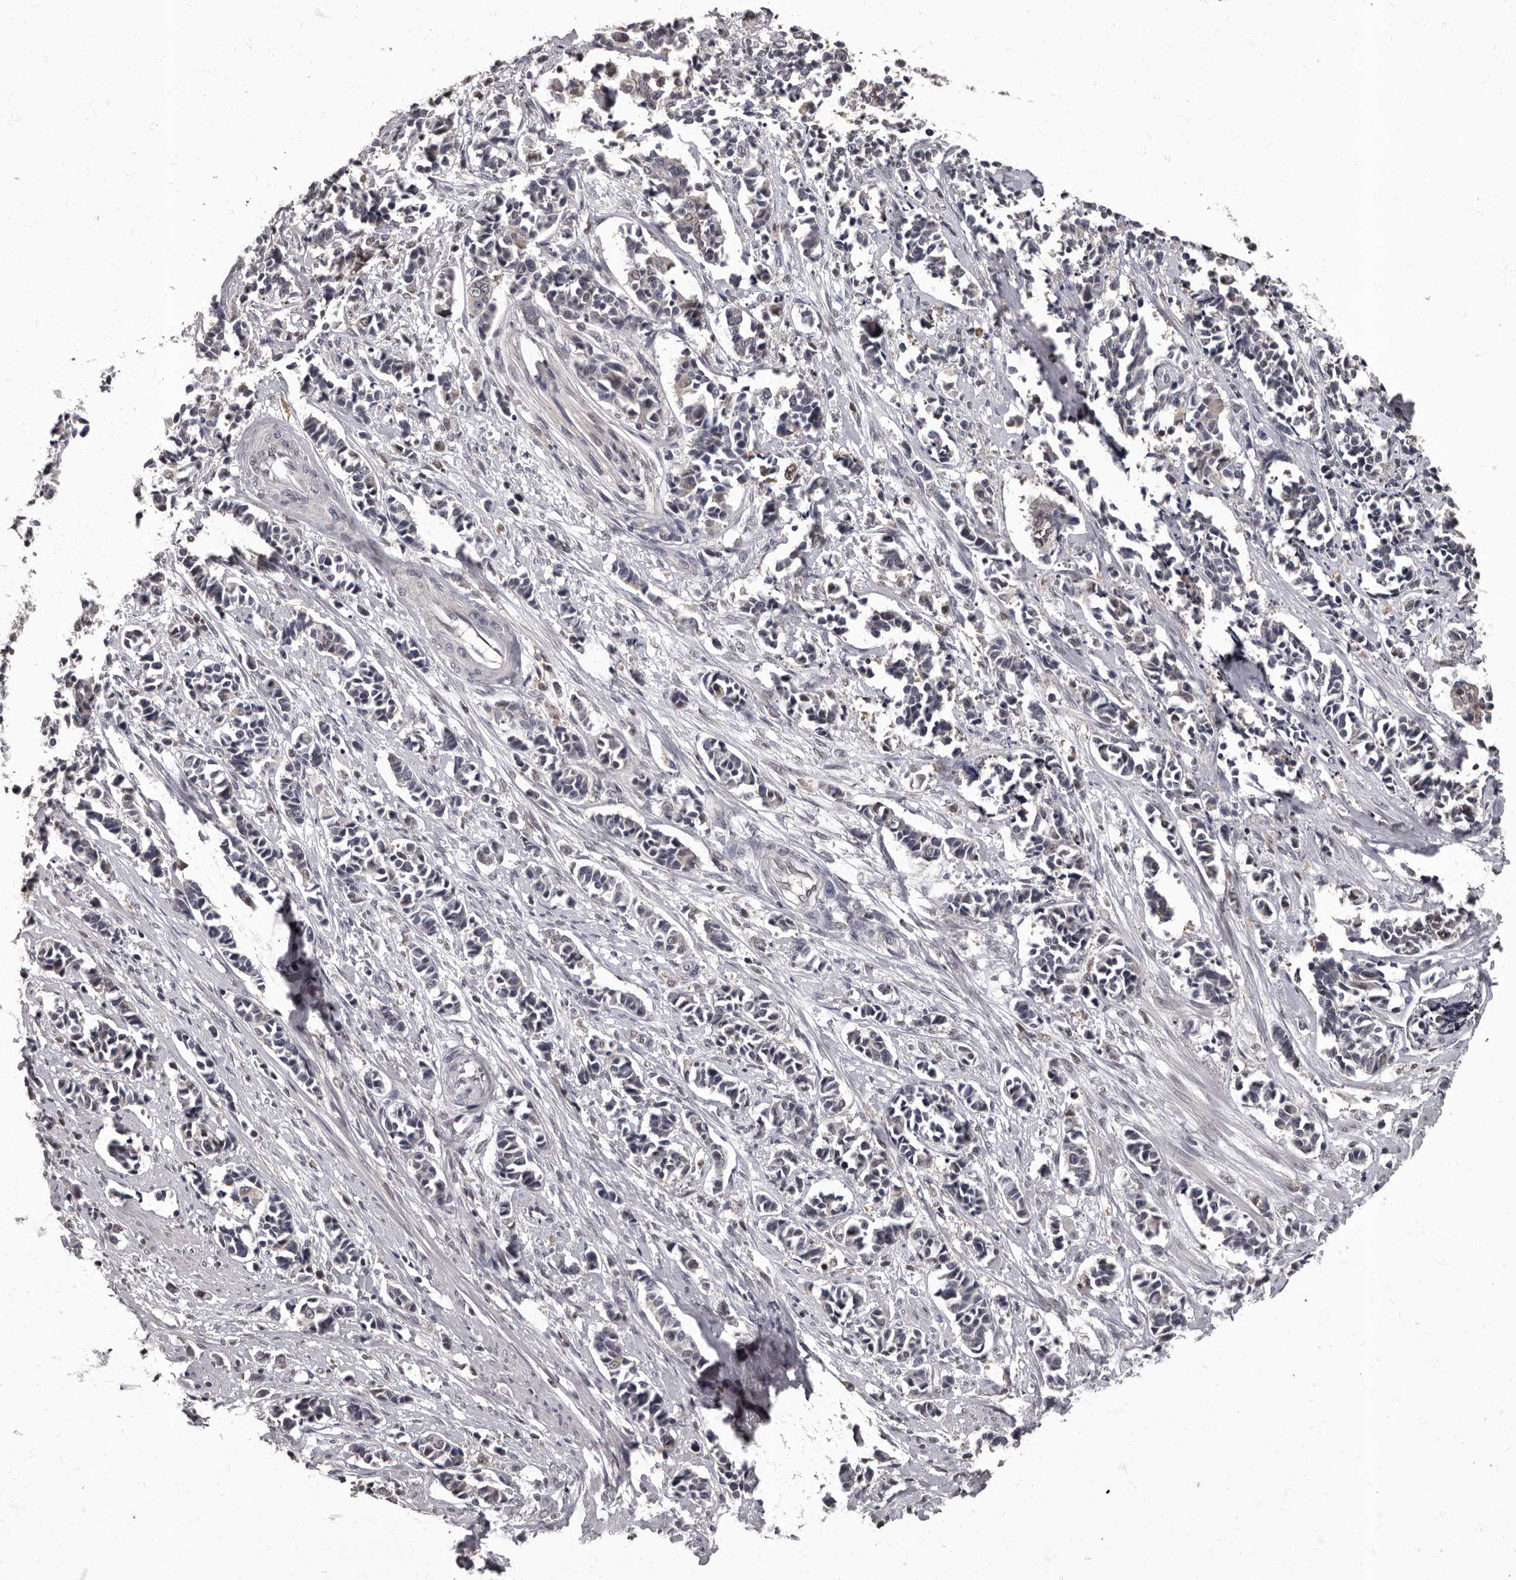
{"staining": {"intensity": "negative", "quantity": "none", "location": "none"}, "tissue": "cervical cancer", "cell_type": "Tumor cells", "image_type": "cancer", "snomed": [{"axis": "morphology", "description": "Normal tissue, NOS"}, {"axis": "morphology", "description": "Squamous cell carcinoma, NOS"}, {"axis": "topography", "description": "Cervix"}], "caption": "Immunohistochemistry (IHC) histopathology image of human squamous cell carcinoma (cervical) stained for a protein (brown), which shows no positivity in tumor cells.", "gene": "C1orf50", "patient": {"sex": "female", "age": 35}}